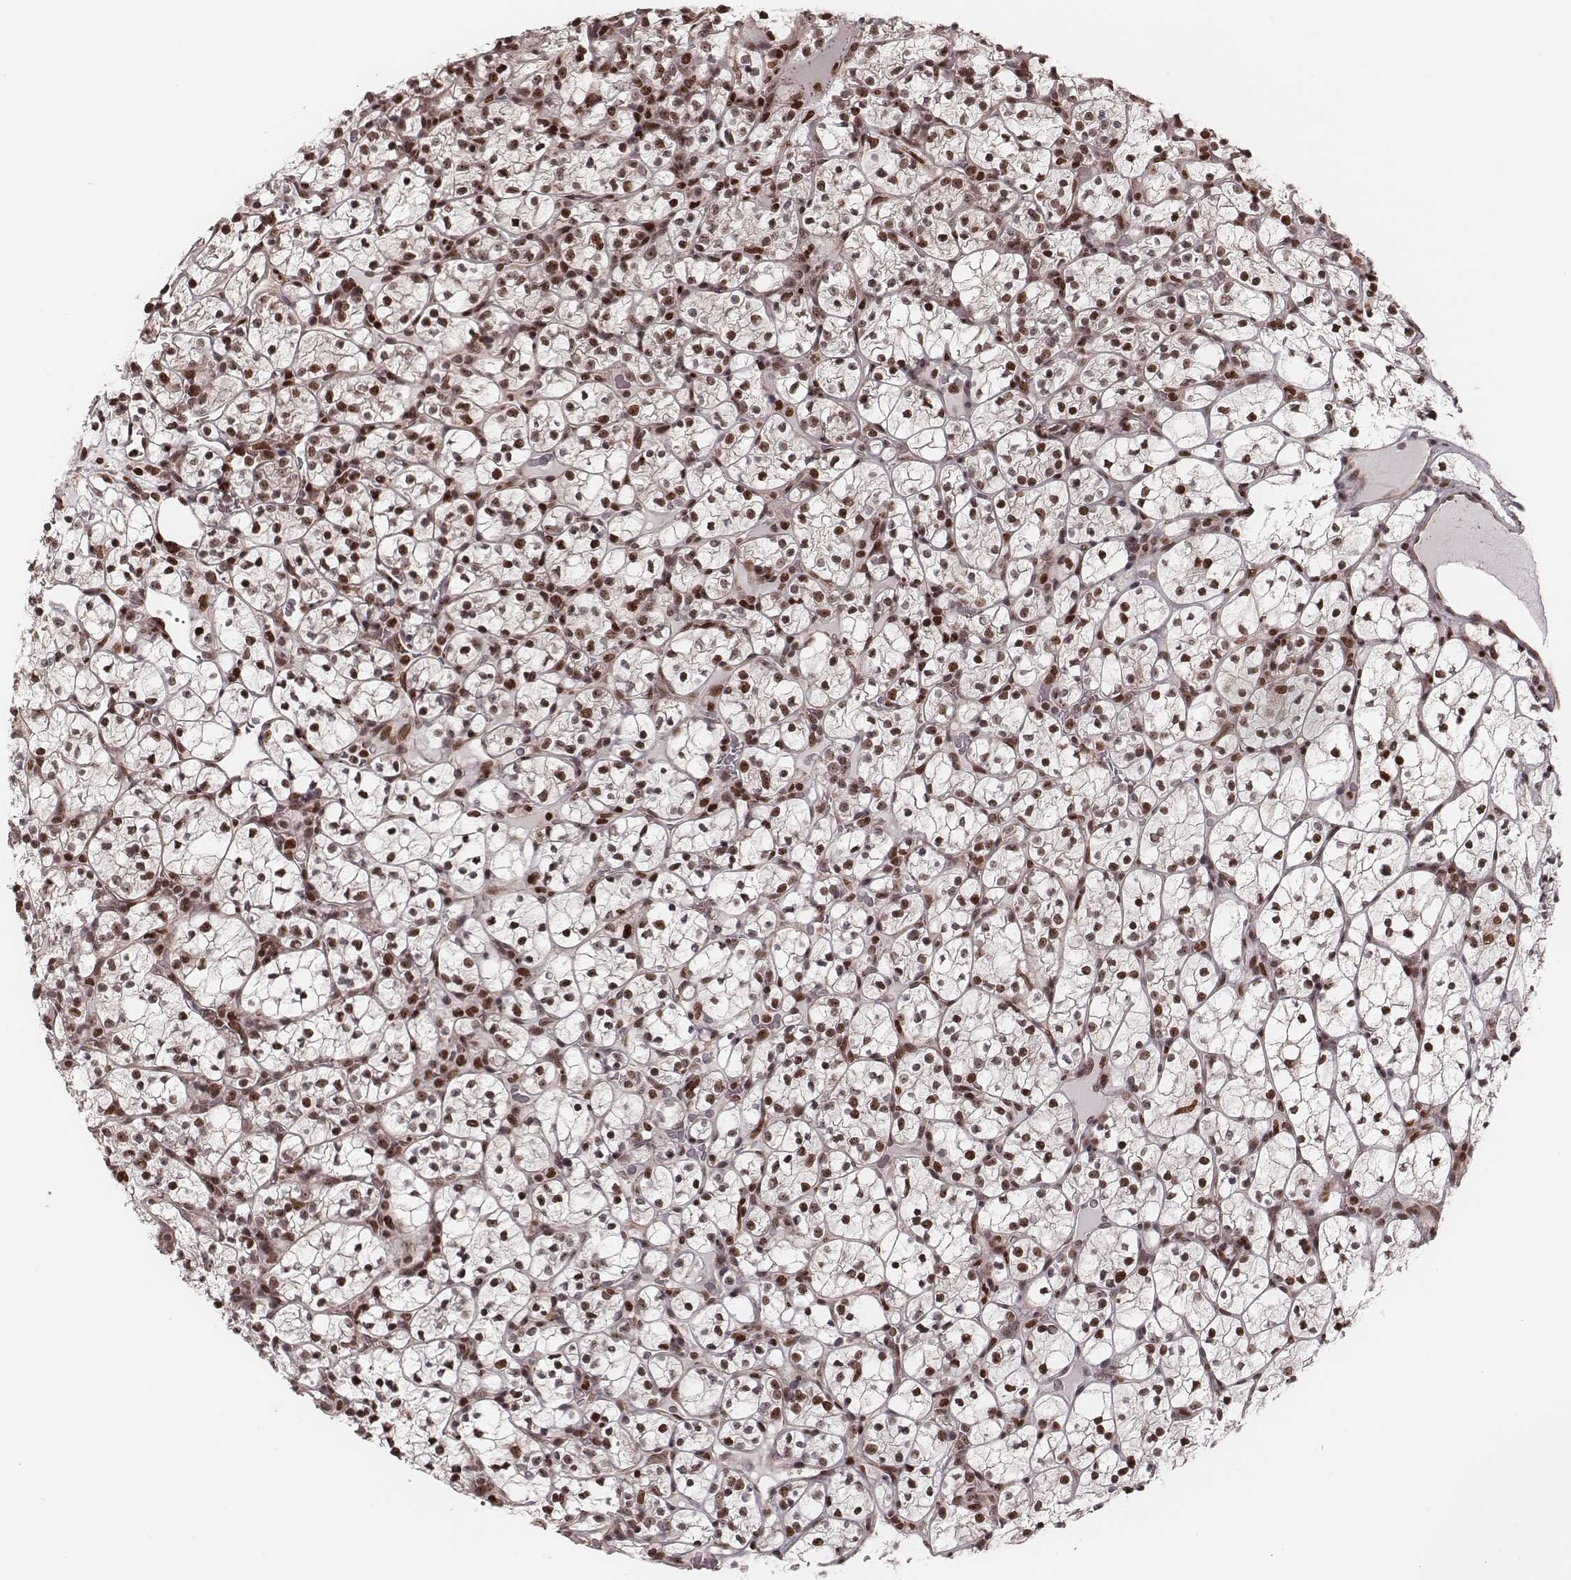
{"staining": {"intensity": "moderate", "quantity": "25%-75%", "location": "nuclear"}, "tissue": "renal cancer", "cell_type": "Tumor cells", "image_type": "cancer", "snomed": [{"axis": "morphology", "description": "Adenocarcinoma, NOS"}, {"axis": "topography", "description": "Kidney"}], "caption": "Renal adenocarcinoma stained for a protein reveals moderate nuclear positivity in tumor cells. (DAB IHC with brightfield microscopy, high magnification).", "gene": "VRK3", "patient": {"sex": "female", "age": 89}}